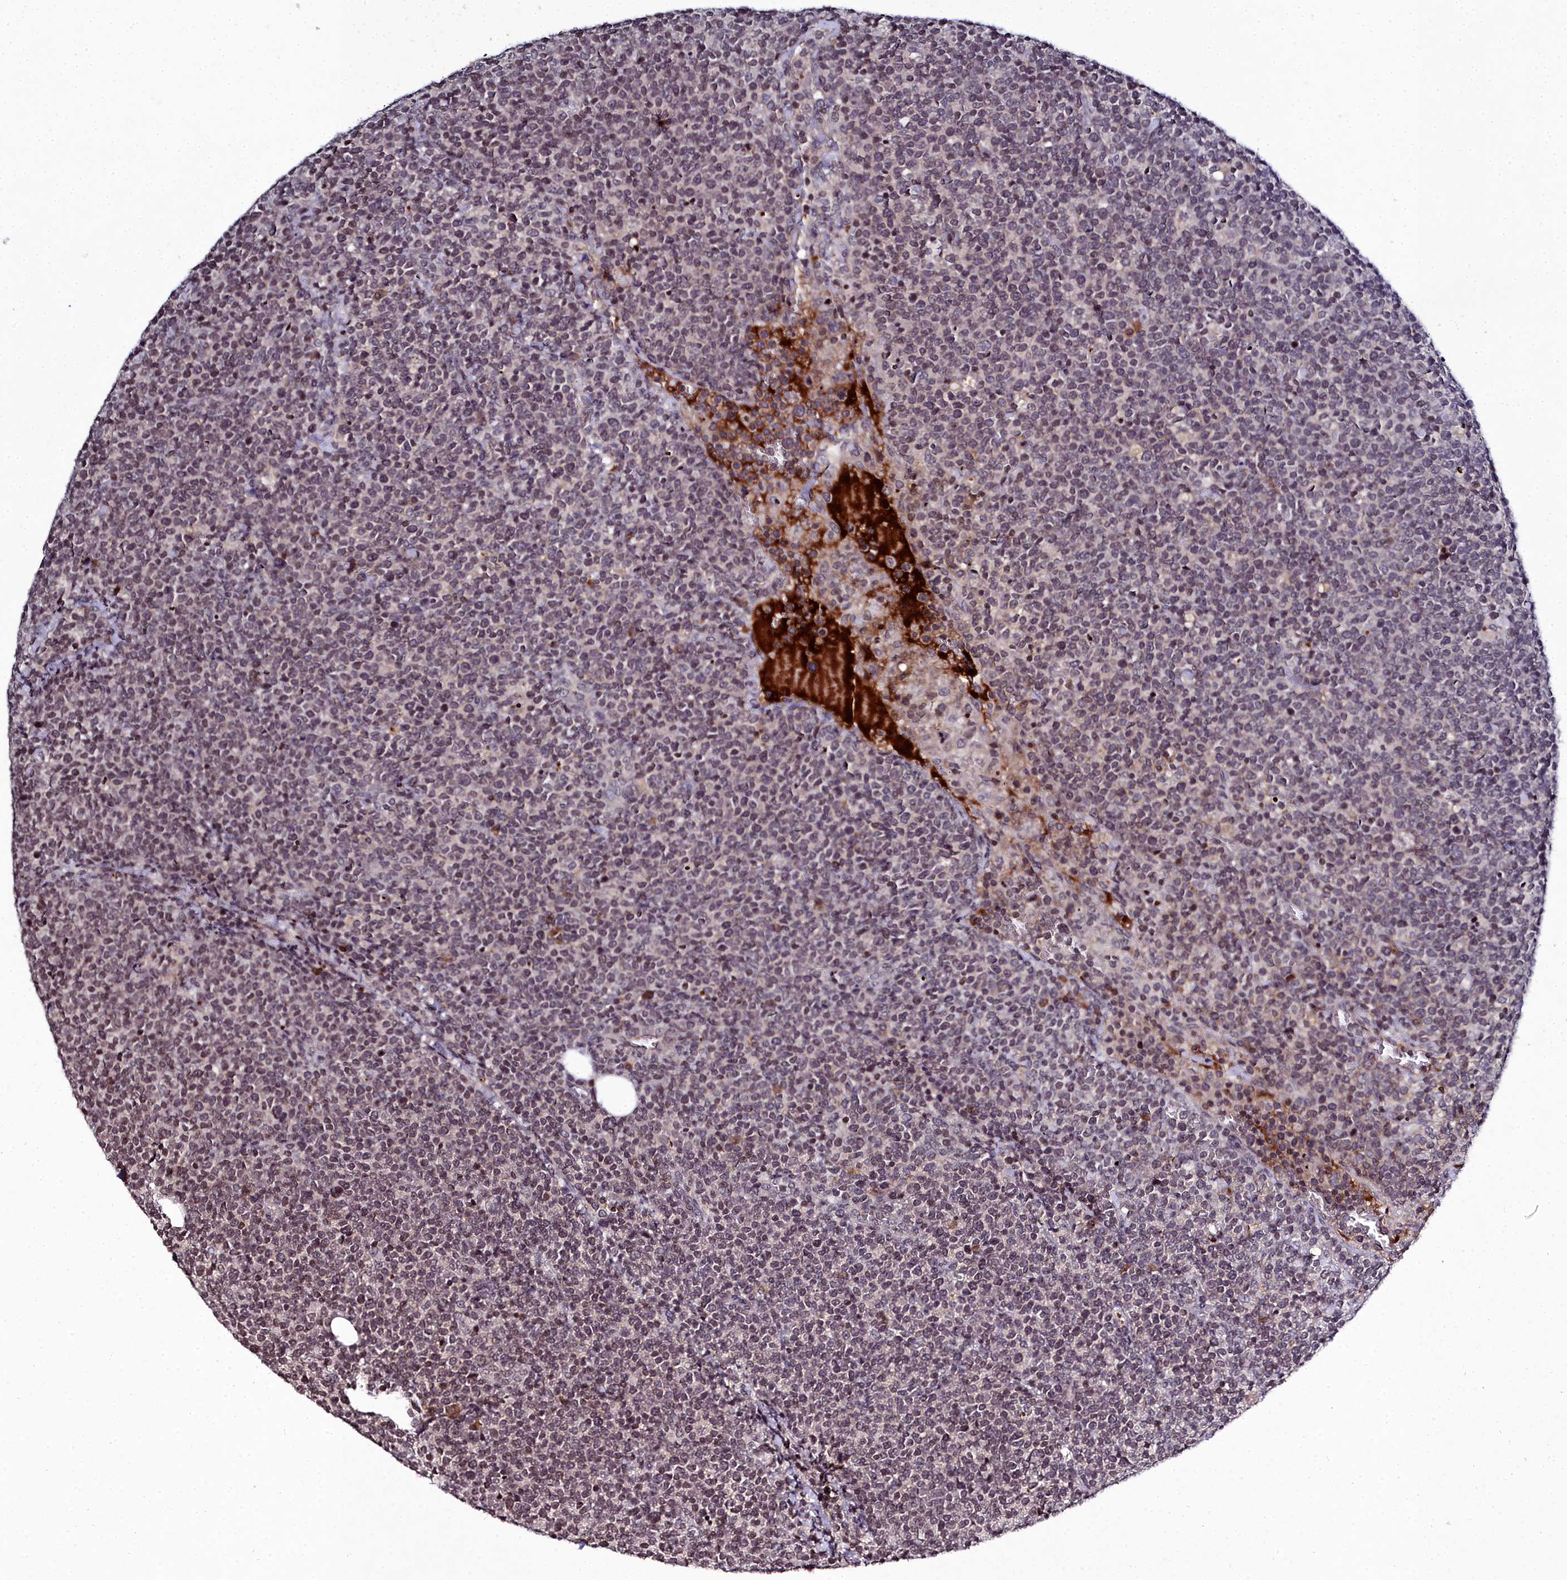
{"staining": {"intensity": "weak", "quantity": "25%-75%", "location": "cytoplasmic/membranous"}, "tissue": "lymphoma", "cell_type": "Tumor cells", "image_type": "cancer", "snomed": [{"axis": "morphology", "description": "Malignant lymphoma, non-Hodgkin's type, High grade"}, {"axis": "topography", "description": "Lymph node"}], "caption": "Tumor cells exhibit low levels of weak cytoplasmic/membranous positivity in about 25%-75% of cells in high-grade malignant lymphoma, non-Hodgkin's type.", "gene": "FZD4", "patient": {"sex": "male", "age": 61}}